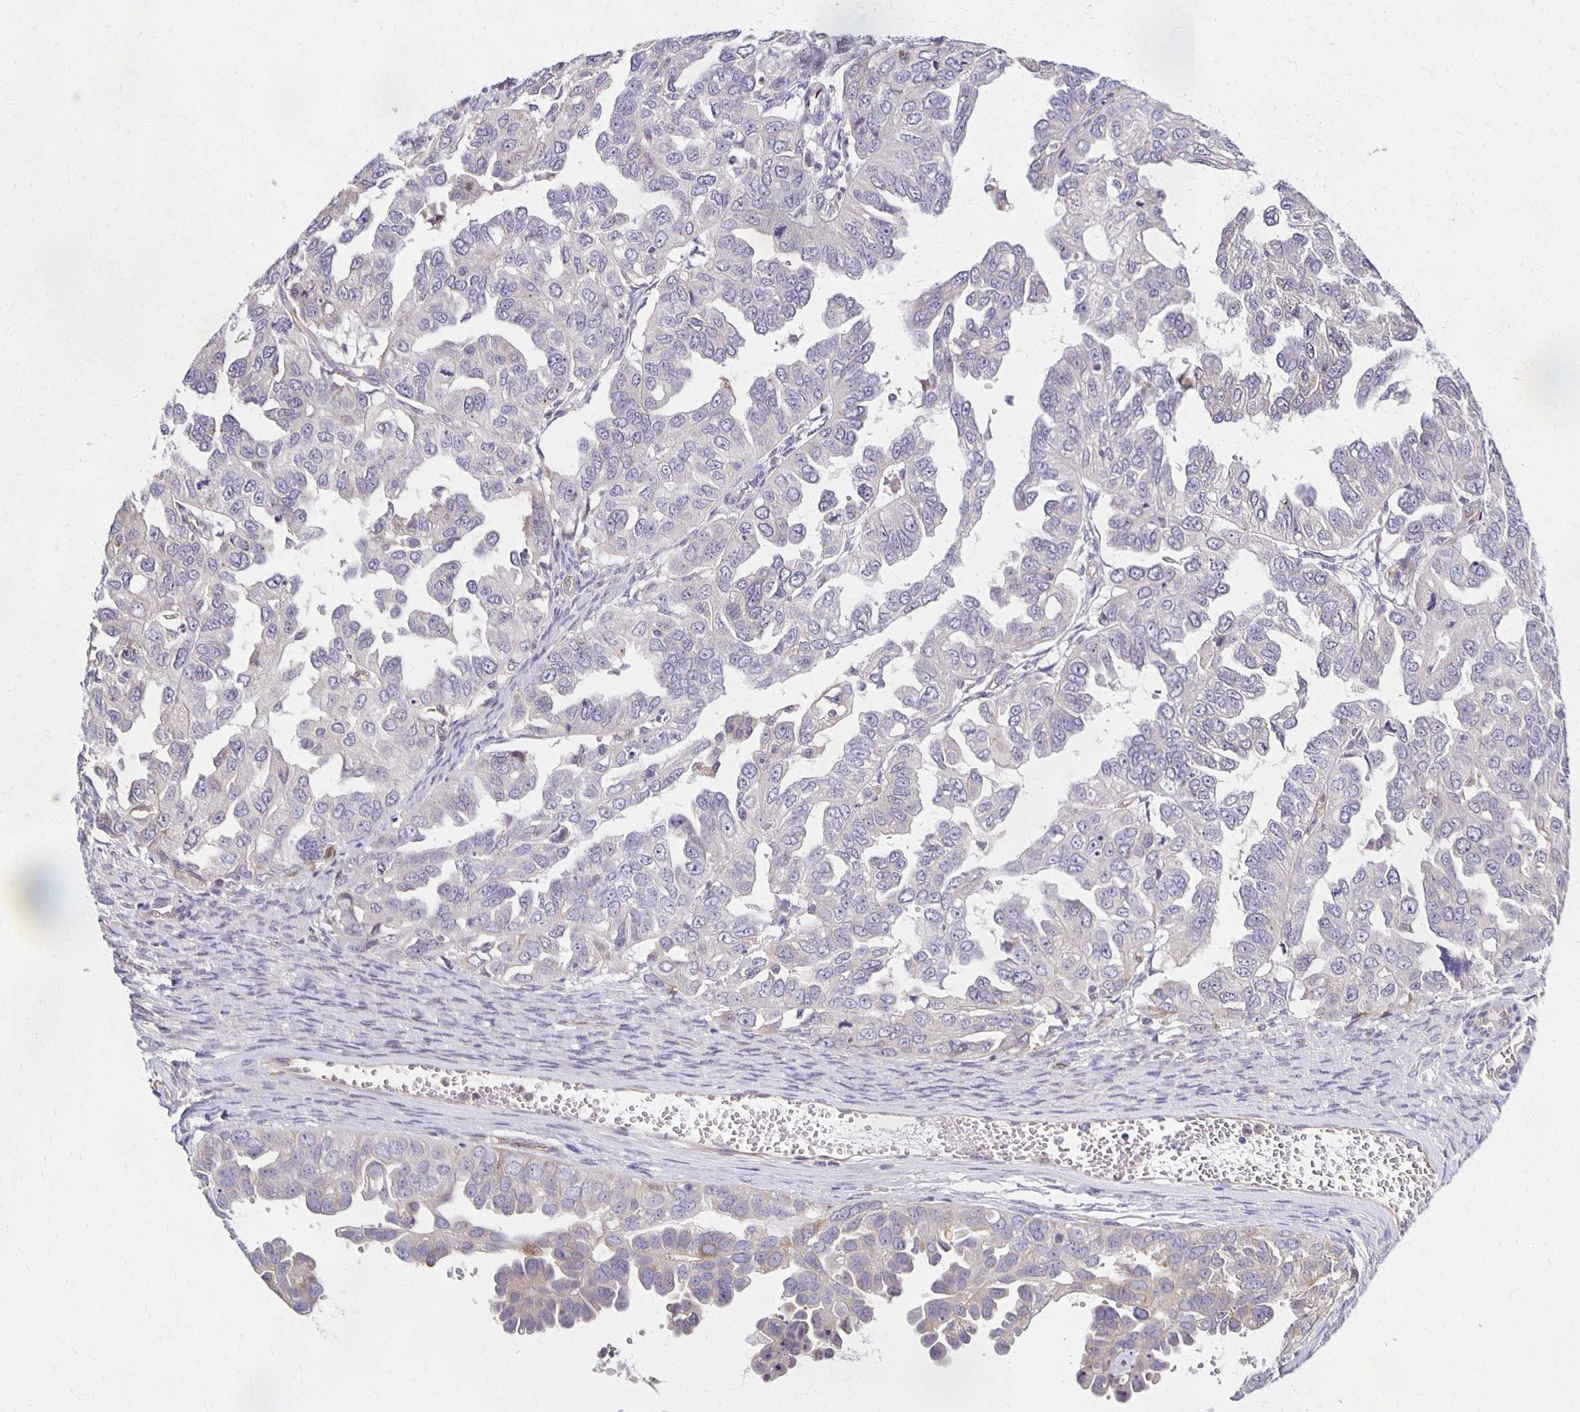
{"staining": {"intensity": "negative", "quantity": "none", "location": "none"}, "tissue": "ovarian cancer", "cell_type": "Tumor cells", "image_type": "cancer", "snomed": [{"axis": "morphology", "description": "Cystadenocarcinoma, serous, NOS"}, {"axis": "topography", "description": "Ovary"}], "caption": "Protein analysis of ovarian cancer (serous cystadenocarcinoma) shows no significant expression in tumor cells.", "gene": "GPX4", "patient": {"sex": "female", "age": 53}}